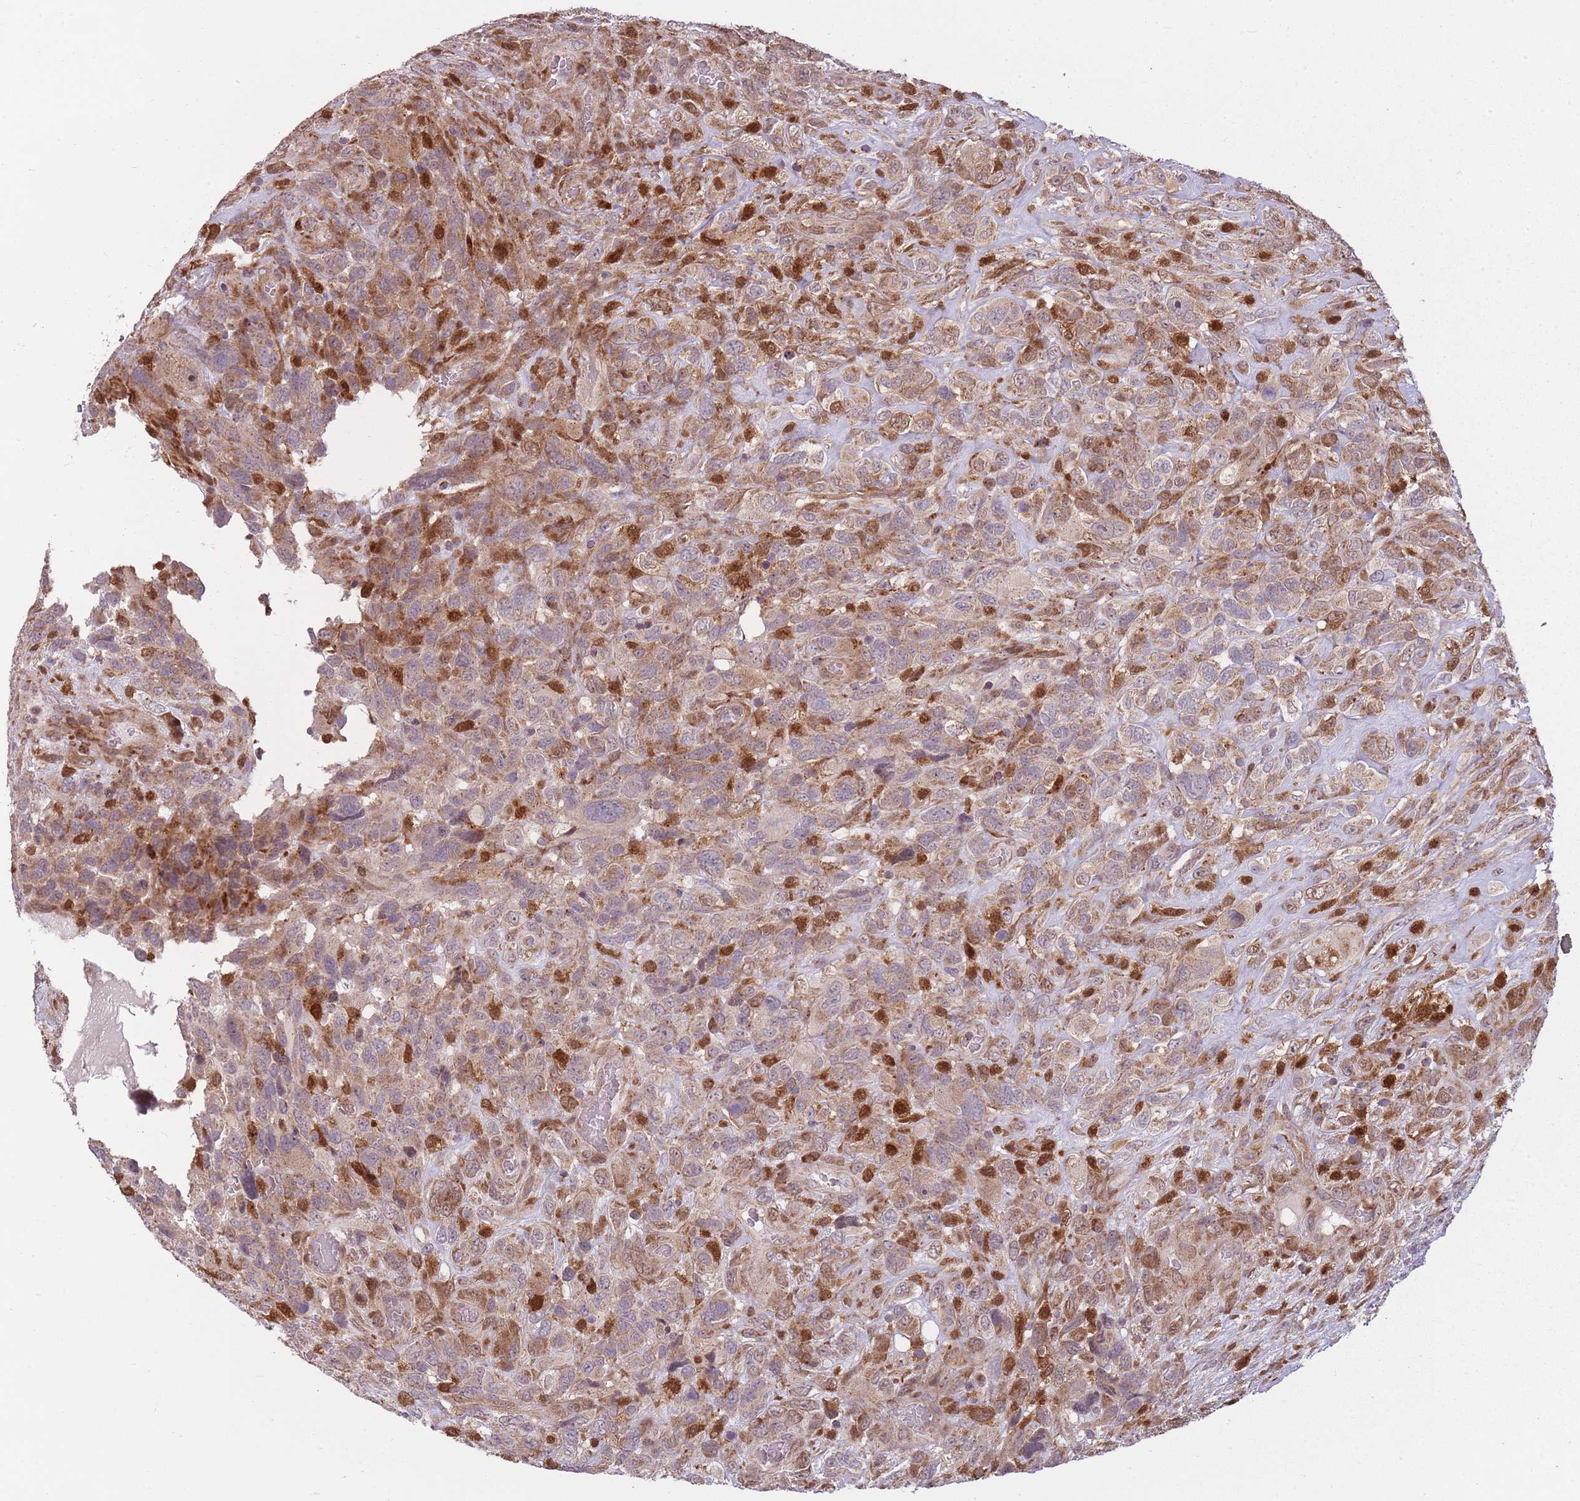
{"staining": {"intensity": "moderate", "quantity": "25%-75%", "location": "cytoplasmic/membranous"}, "tissue": "glioma", "cell_type": "Tumor cells", "image_type": "cancer", "snomed": [{"axis": "morphology", "description": "Glioma, malignant, High grade"}, {"axis": "topography", "description": "Brain"}], "caption": "The image exhibits a brown stain indicating the presence of a protein in the cytoplasmic/membranous of tumor cells in glioma.", "gene": "LGALS9", "patient": {"sex": "male", "age": 61}}